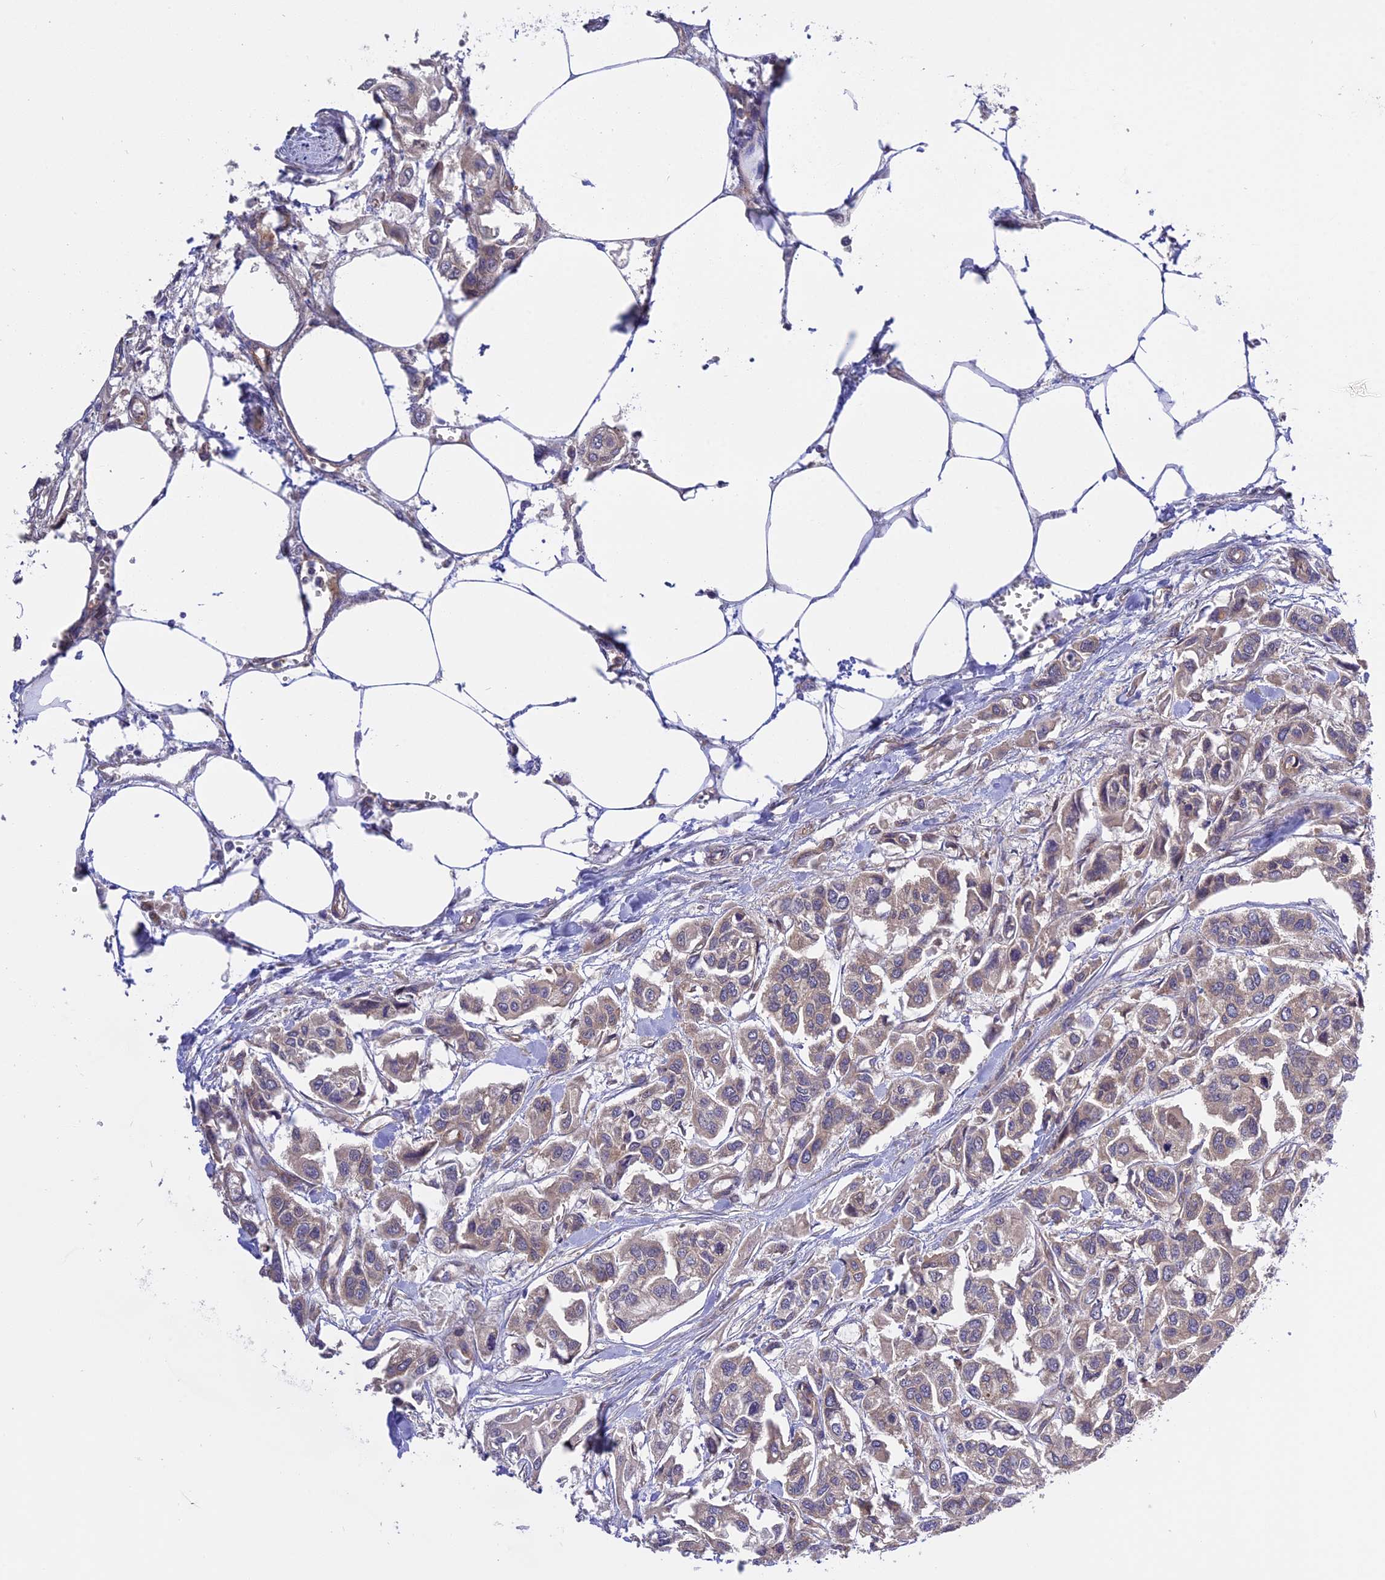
{"staining": {"intensity": "weak", "quantity": "<25%", "location": "cytoplasmic/membranous"}, "tissue": "urothelial cancer", "cell_type": "Tumor cells", "image_type": "cancer", "snomed": [{"axis": "morphology", "description": "Urothelial carcinoma, High grade"}, {"axis": "topography", "description": "Urinary bladder"}], "caption": "An immunohistochemistry image of urothelial cancer is shown. There is no staining in tumor cells of urothelial cancer.", "gene": "C5orf22", "patient": {"sex": "male", "age": 67}}